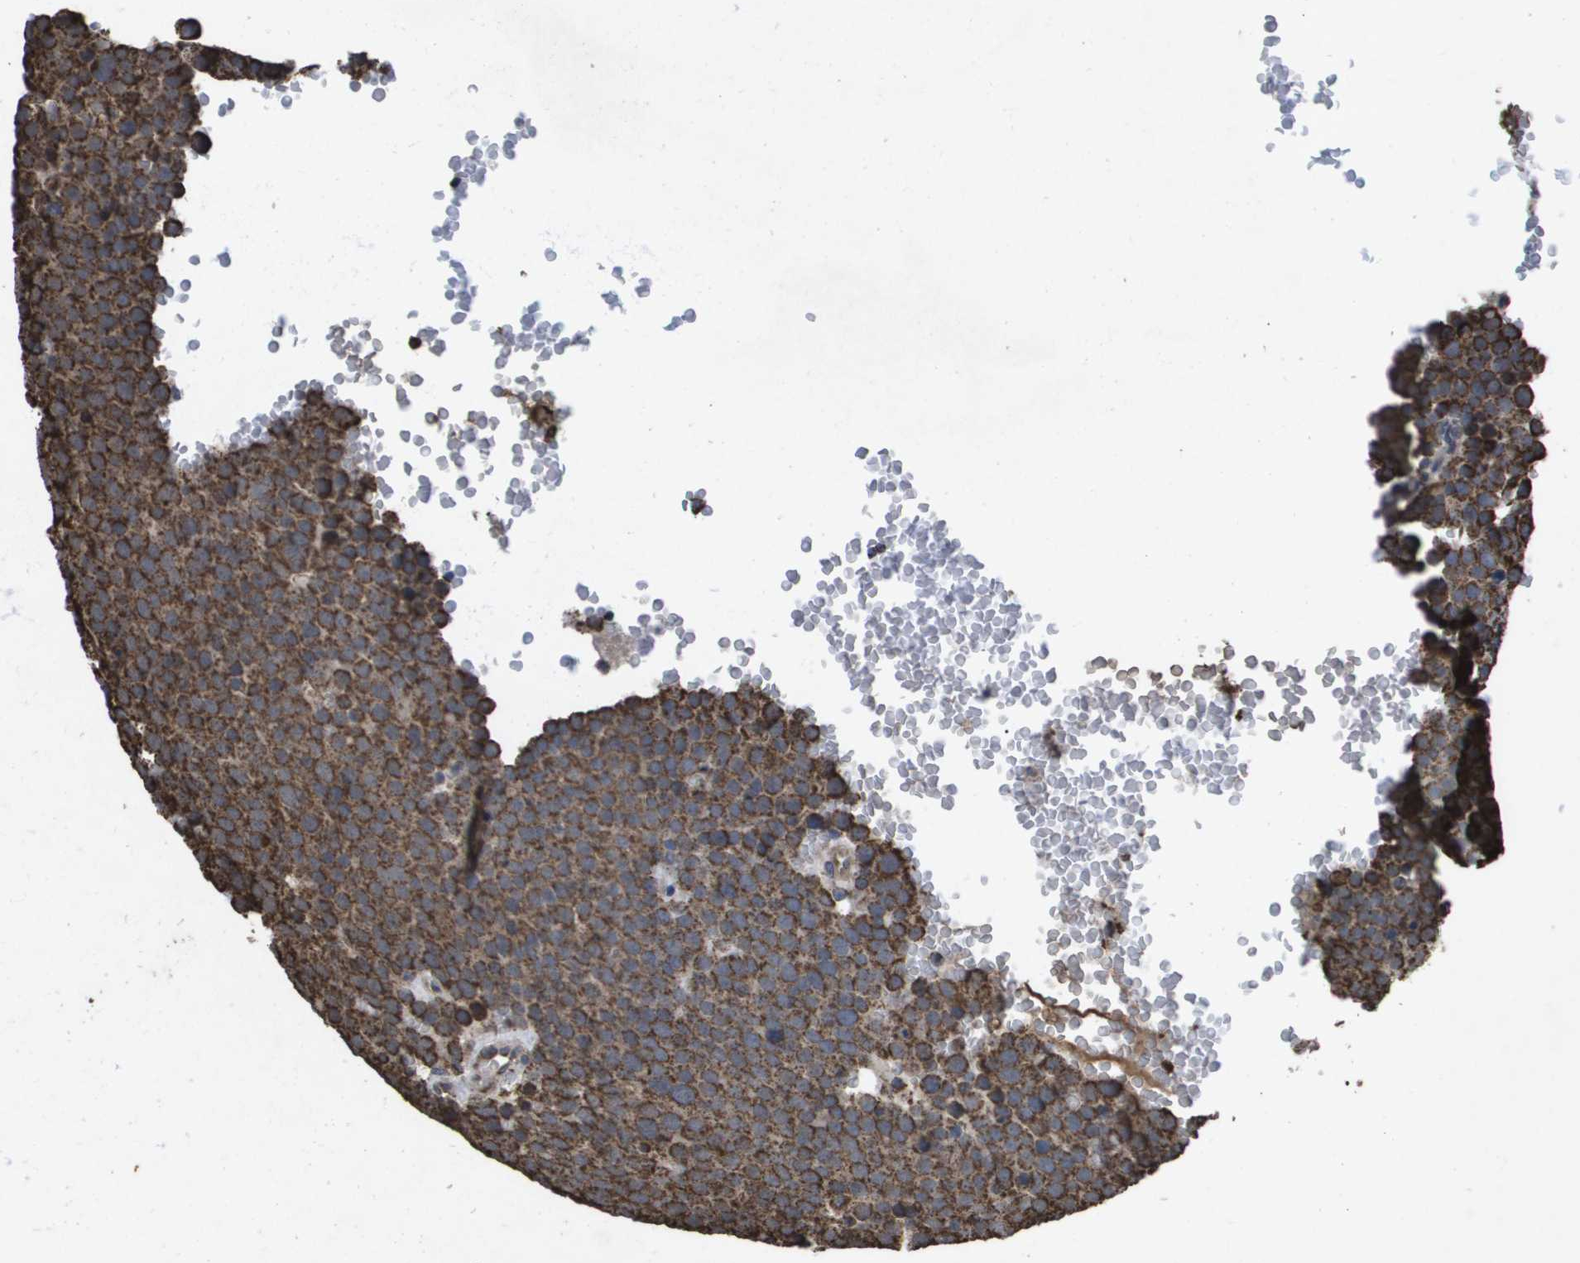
{"staining": {"intensity": "strong", "quantity": ">75%", "location": "cytoplasmic/membranous"}, "tissue": "testis cancer", "cell_type": "Tumor cells", "image_type": "cancer", "snomed": [{"axis": "morphology", "description": "Seminoma, NOS"}, {"axis": "topography", "description": "Testis"}], "caption": "DAB (3,3'-diaminobenzidine) immunohistochemical staining of testis cancer (seminoma) exhibits strong cytoplasmic/membranous protein expression in about >75% of tumor cells.", "gene": "HSPE1", "patient": {"sex": "male", "age": 71}}